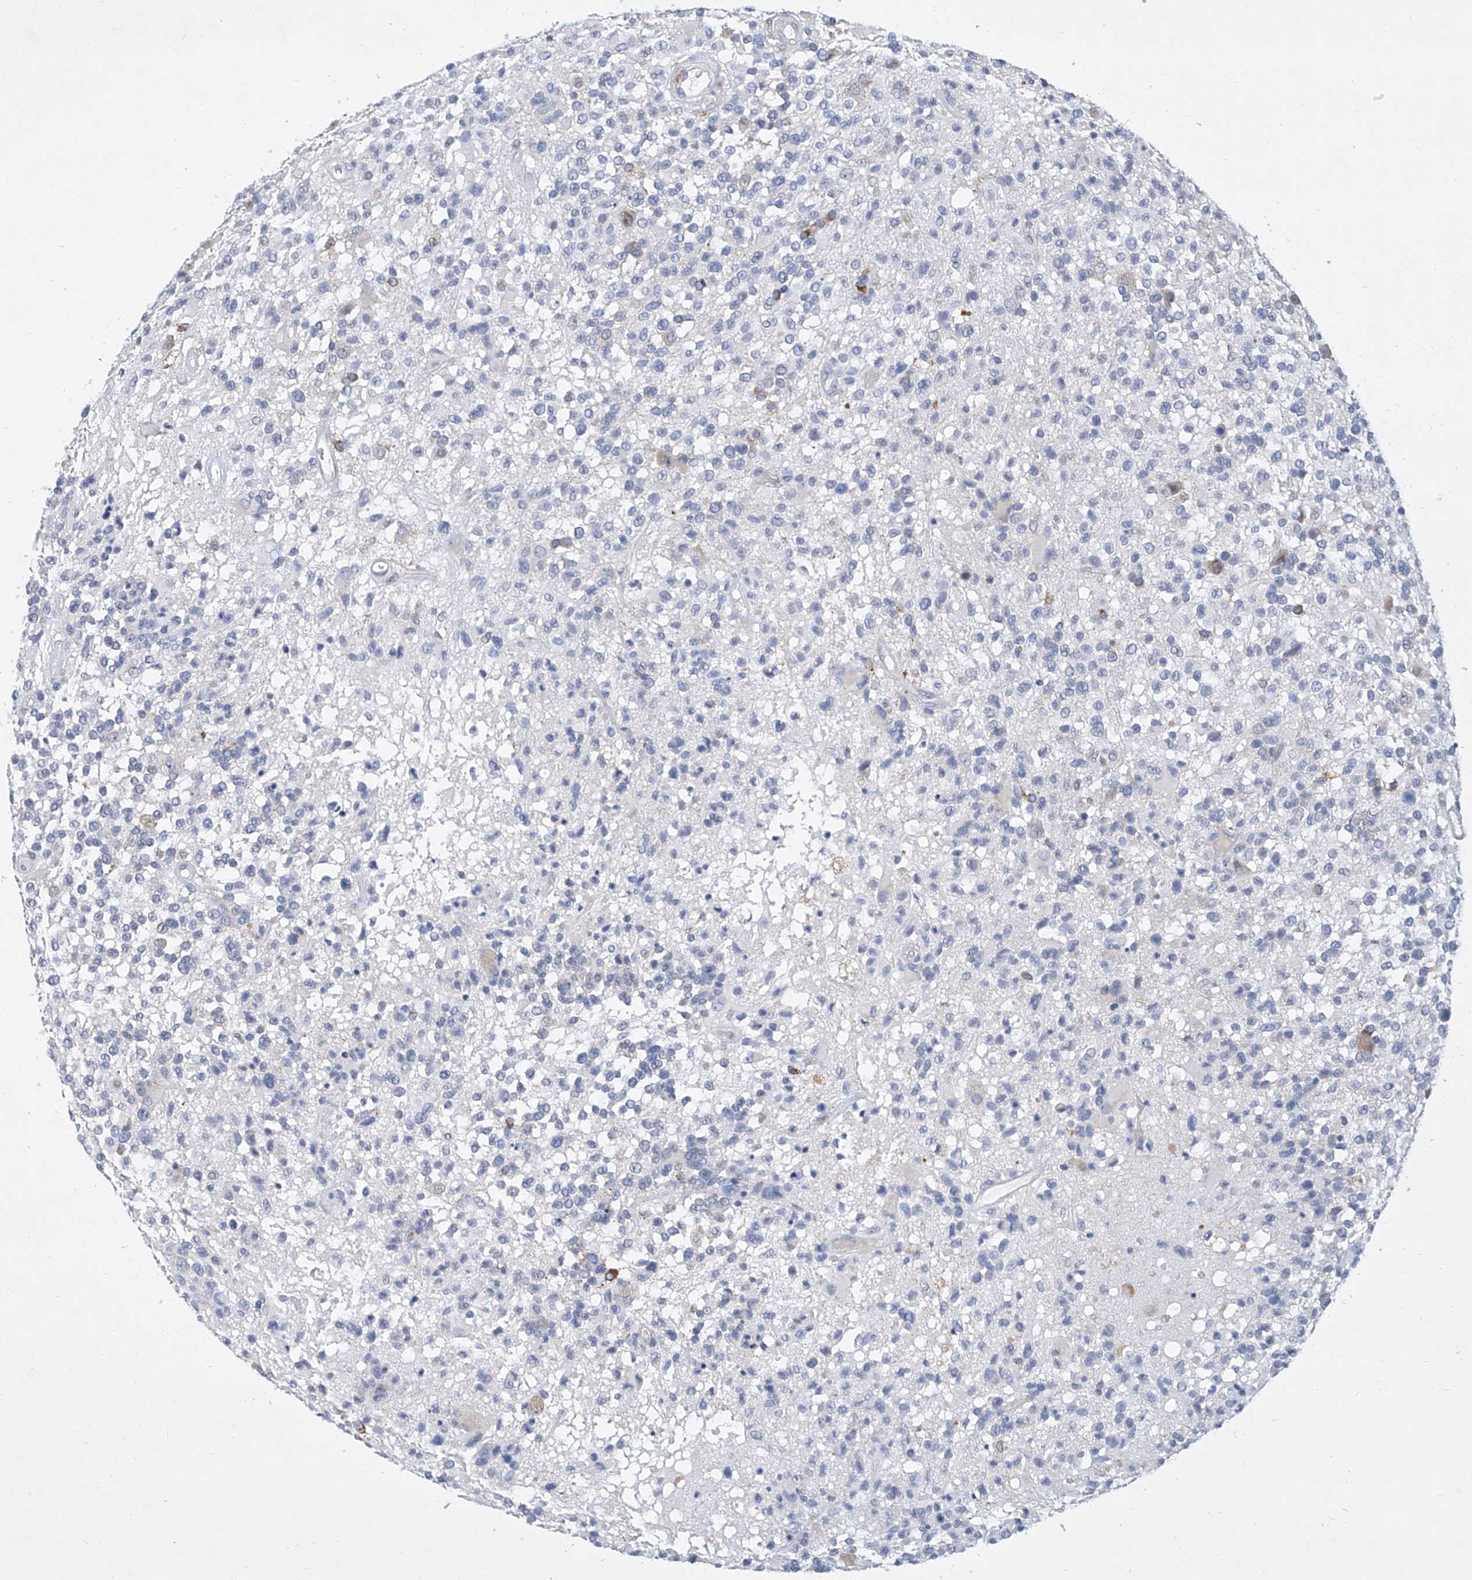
{"staining": {"intensity": "negative", "quantity": "none", "location": "none"}, "tissue": "glioma", "cell_type": "Tumor cells", "image_type": "cancer", "snomed": [{"axis": "morphology", "description": "Glioma, malignant, High grade"}, {"axis": "morphology", "description": "Glioblastoma, NOS"}, {"axis": "topography", "description": "Brain"}], "caption": "Photomicrograph shows no significant protein expression in tumor cells of glioma.", "gene": "MX2", "patient": {"sex": "male", "age": 60}}